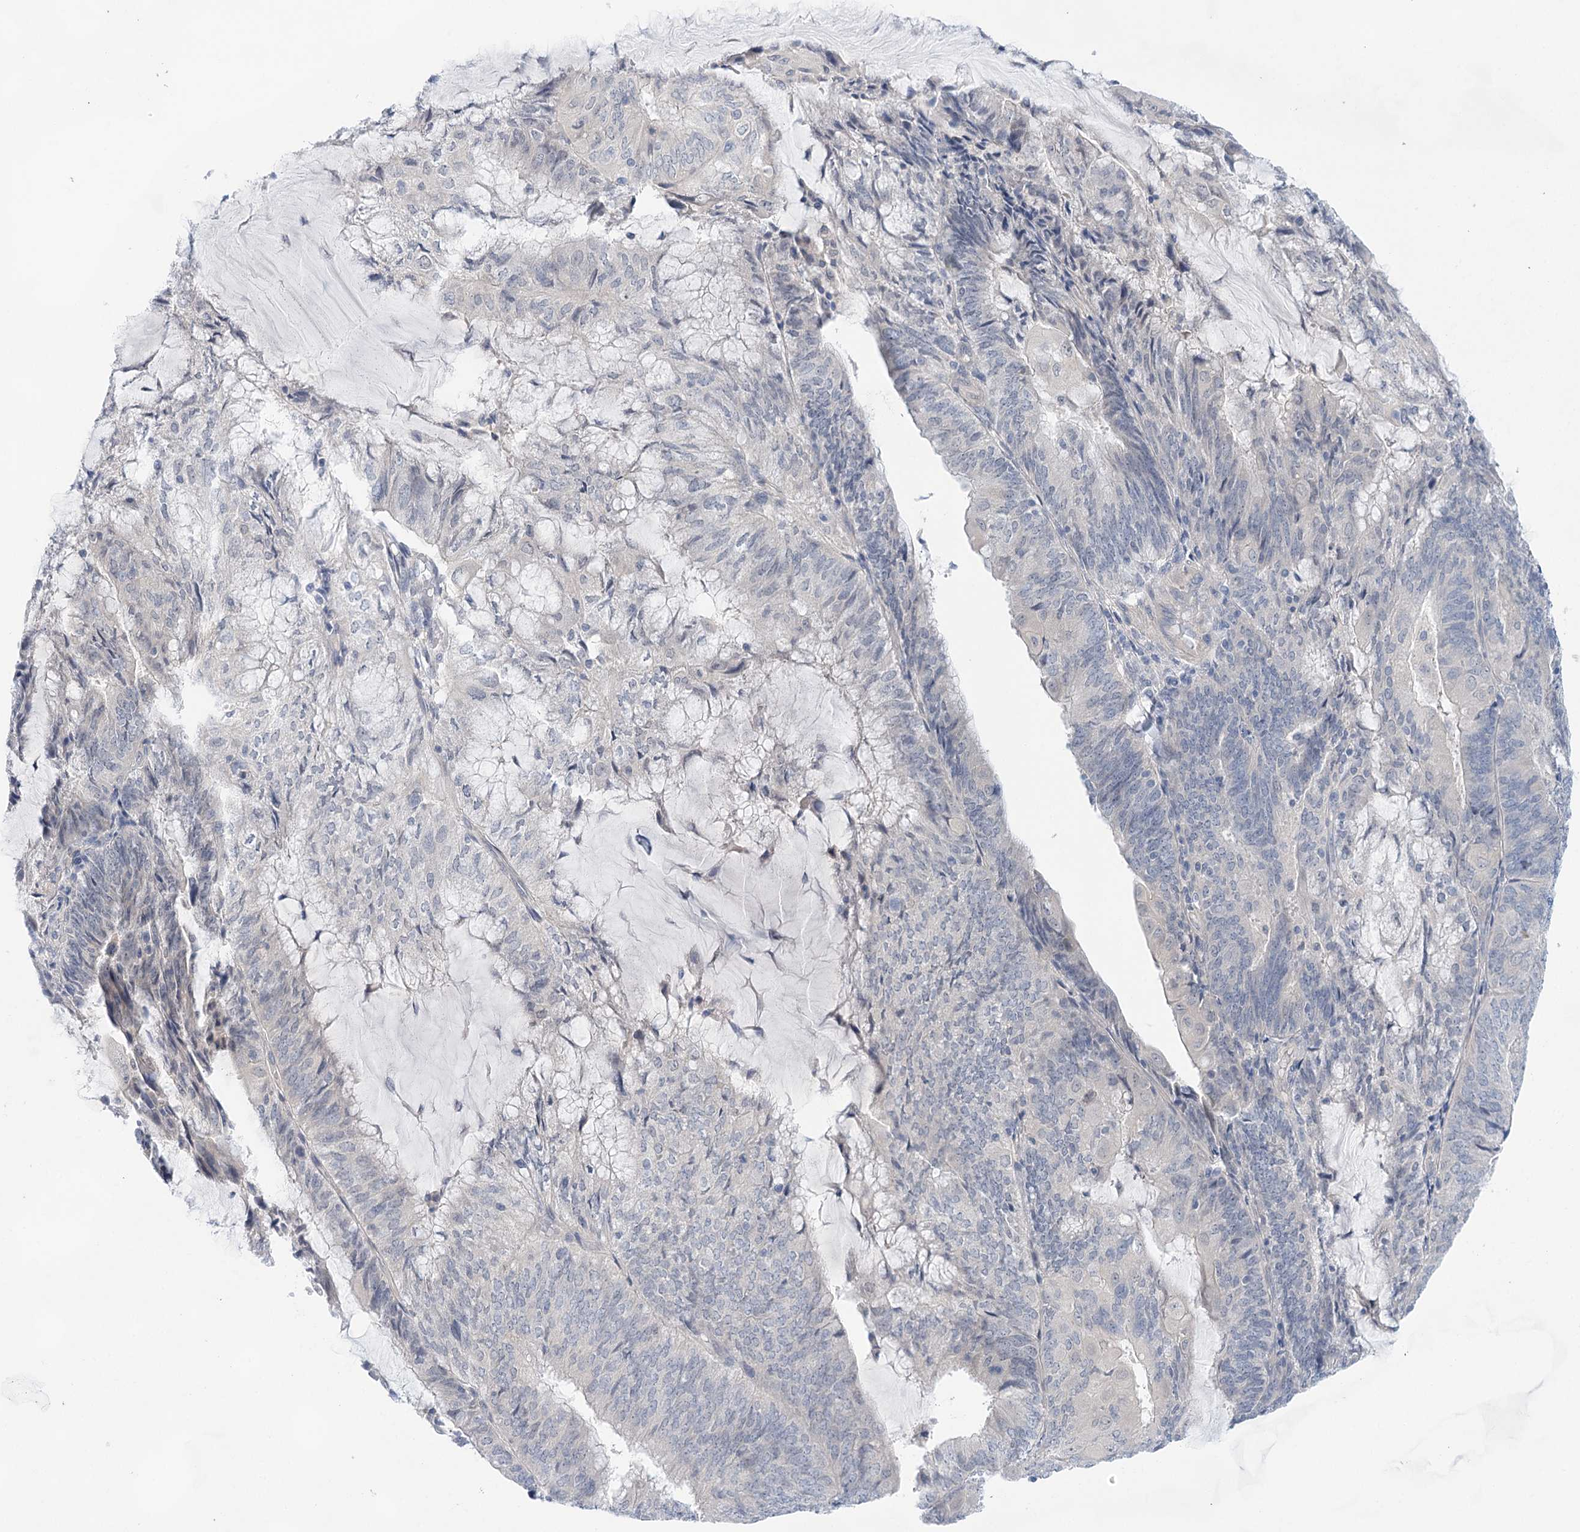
{"staining": {"intensity": "negative", "quantity": "none", "location": "none"}, "tissue": "endometrial cancer", "cell_type": "Tumor cells", "image_type": "cancer", "snomed": [{"axis": "morphology", "description": "Adenocarcinoma, NOS"}, {"axis": "topography", "description": "Endometrium"}], "caption": "Immunohistochemical staining of endometrial adenocarcinoma demonstrates no significant positivity in tumor cells.", "gene": "LALBA", "patient": {"sex": "female", "age": 81}}